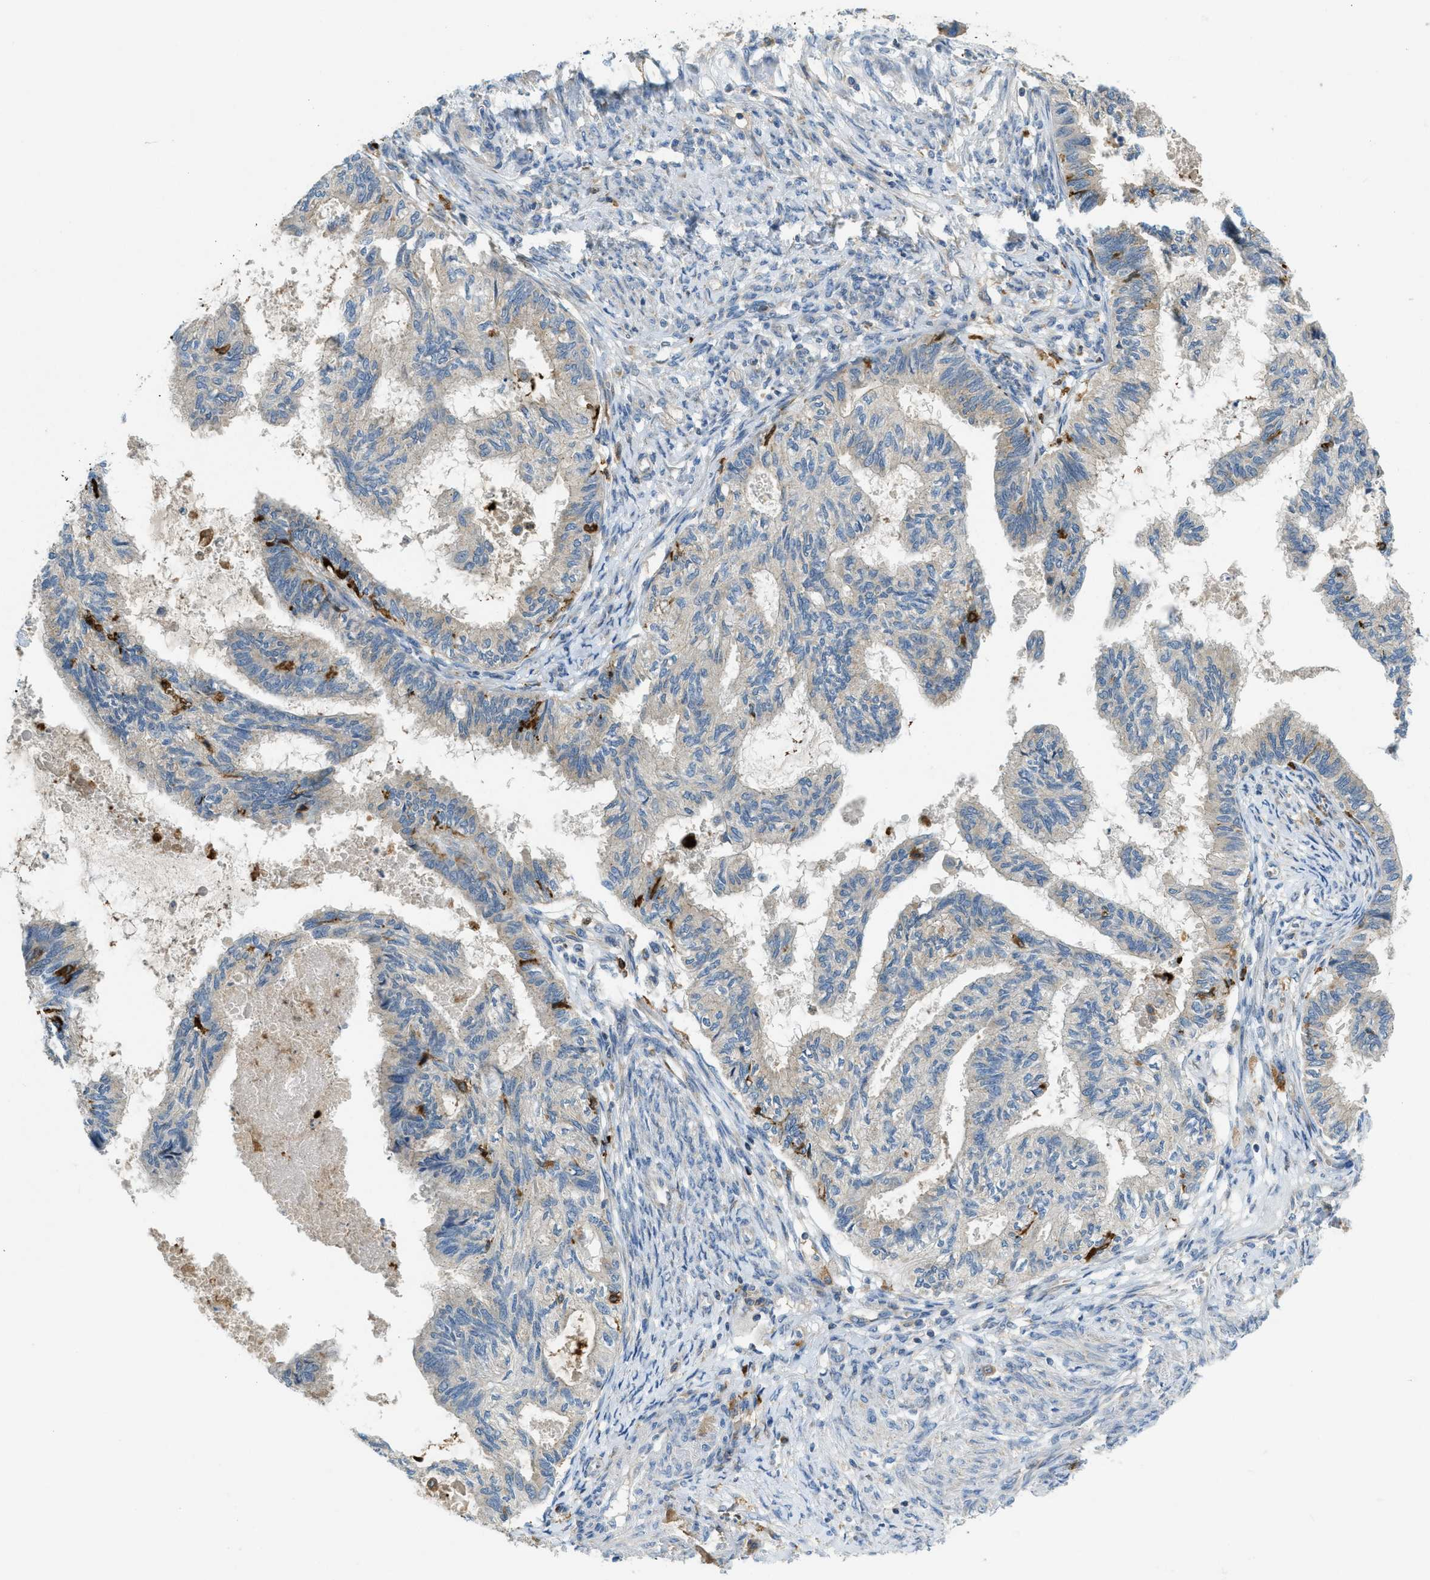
{"staining": {"intensity": "weak", "quantity": "<25%", "location": "cytoplasmic/membranous"}, "tissue": "cervical cancer", "cell_type": "Tumor cells", "image_type": "cancer", "snomed": [{"axis": "morphology", "description": "Normal tissue, NOS"}, {"axis": "morphology", "description": "Adenocarcinoma, NOS"}, {"axis": "topography", "description": "Cervix"}, {"axis": "topography", "description": "Endometrium"}], "caption": "An image of human cervical cancer (adenocarcinoma) is negative for staining in tumor cells. (DAB immunohistochemistry (IHC), high magnification).", "gene": "RFFL", "patient": {"sex": "female", "age": 86}}